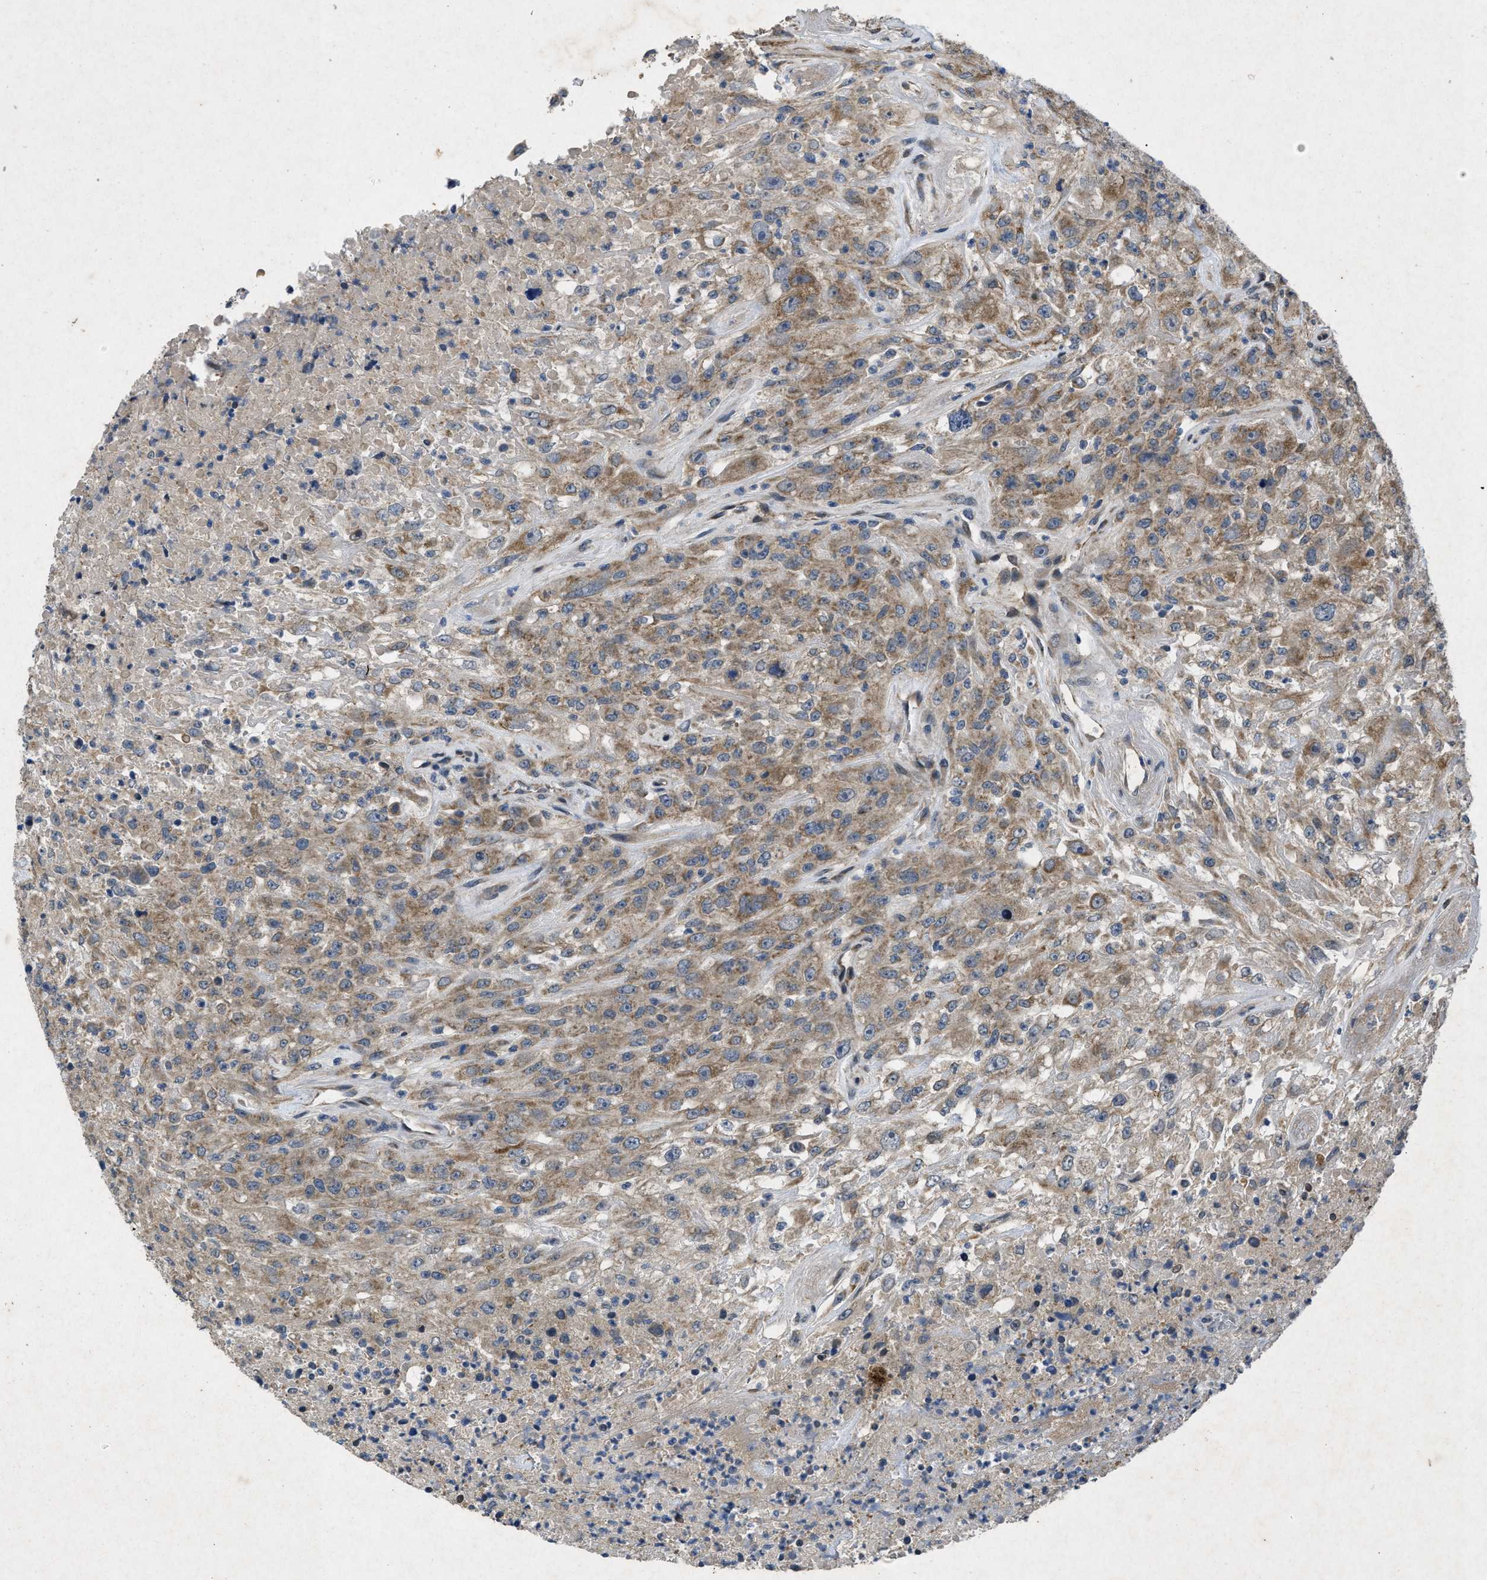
{"staining": {"intensity": "moderate", "quantity": ">75%", "location": "cytoplasmic/membranous"}, "tissue": "urothelial cancer", "cell_type": "Tumor cells", "image_type": "cancer", "snomed": [{"axis": "morphology", "description": "Urothelial carcinoma, High grade"}, {"axis": "topography", "description": "Urinary bladder"}], "caption": "Human urothelial cancer stained for a protein (brown) displays moderate cytoplasmic/membranous positive positivity in about >75% of tumor cells.", "gene": "PRKG2", "patient": {"sex": "male", "age": 46}}